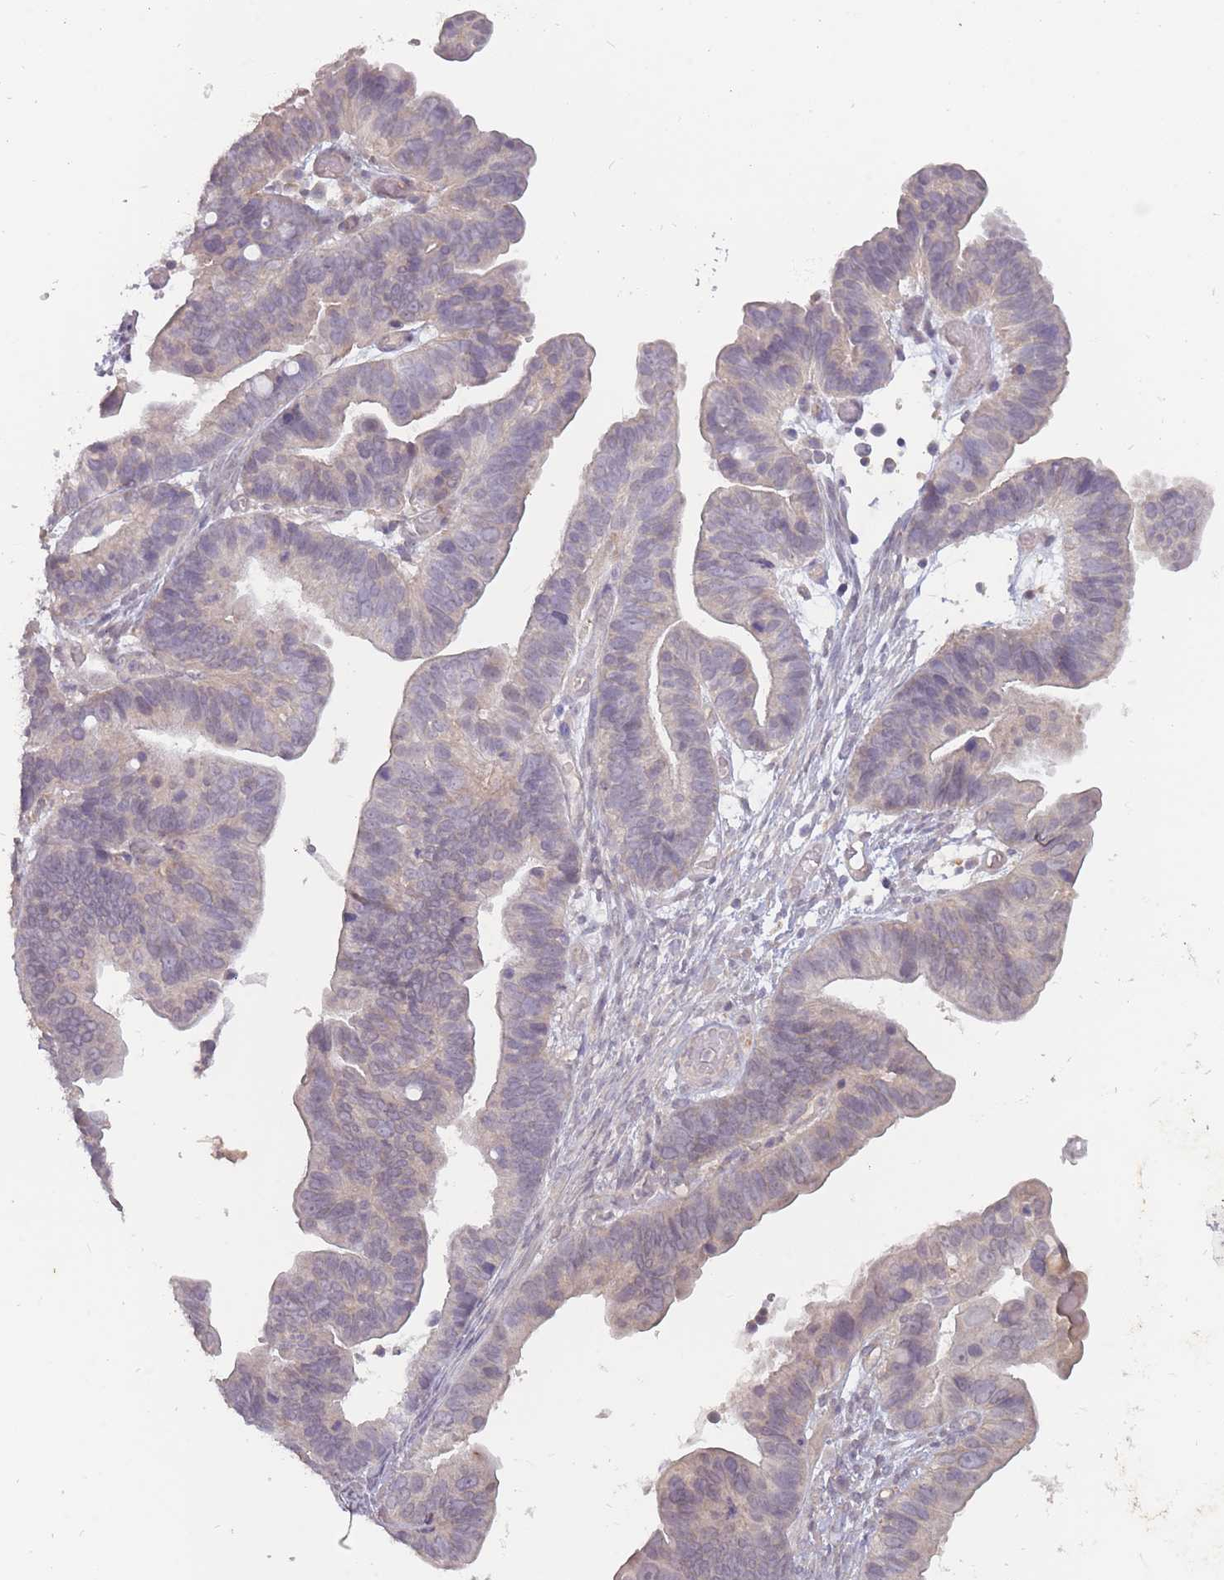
{"staining": {"intensity": "negative", "quantity": "none", "location": "none"}, "tissue": "ovarian cancer", "cell_type": "Tumor cells", "image_type": "cancer", "snomed": [{"axis": "morphology", "description": "Cystadenocarcinoma, serous, NOS"}, {"axis": "topography", "description": "Ovary"}], "caption": "High magnification brightfield microscopy of serous cystadenocarcinoma (ovarian) stained with DAB (3,3'-diaminobenzidine) (brown) and counterstained with hematoxylin (blue): tumor cells show no significant staining.", "gene": "TET3", "patient": {"sex": "female", "age": 56}}